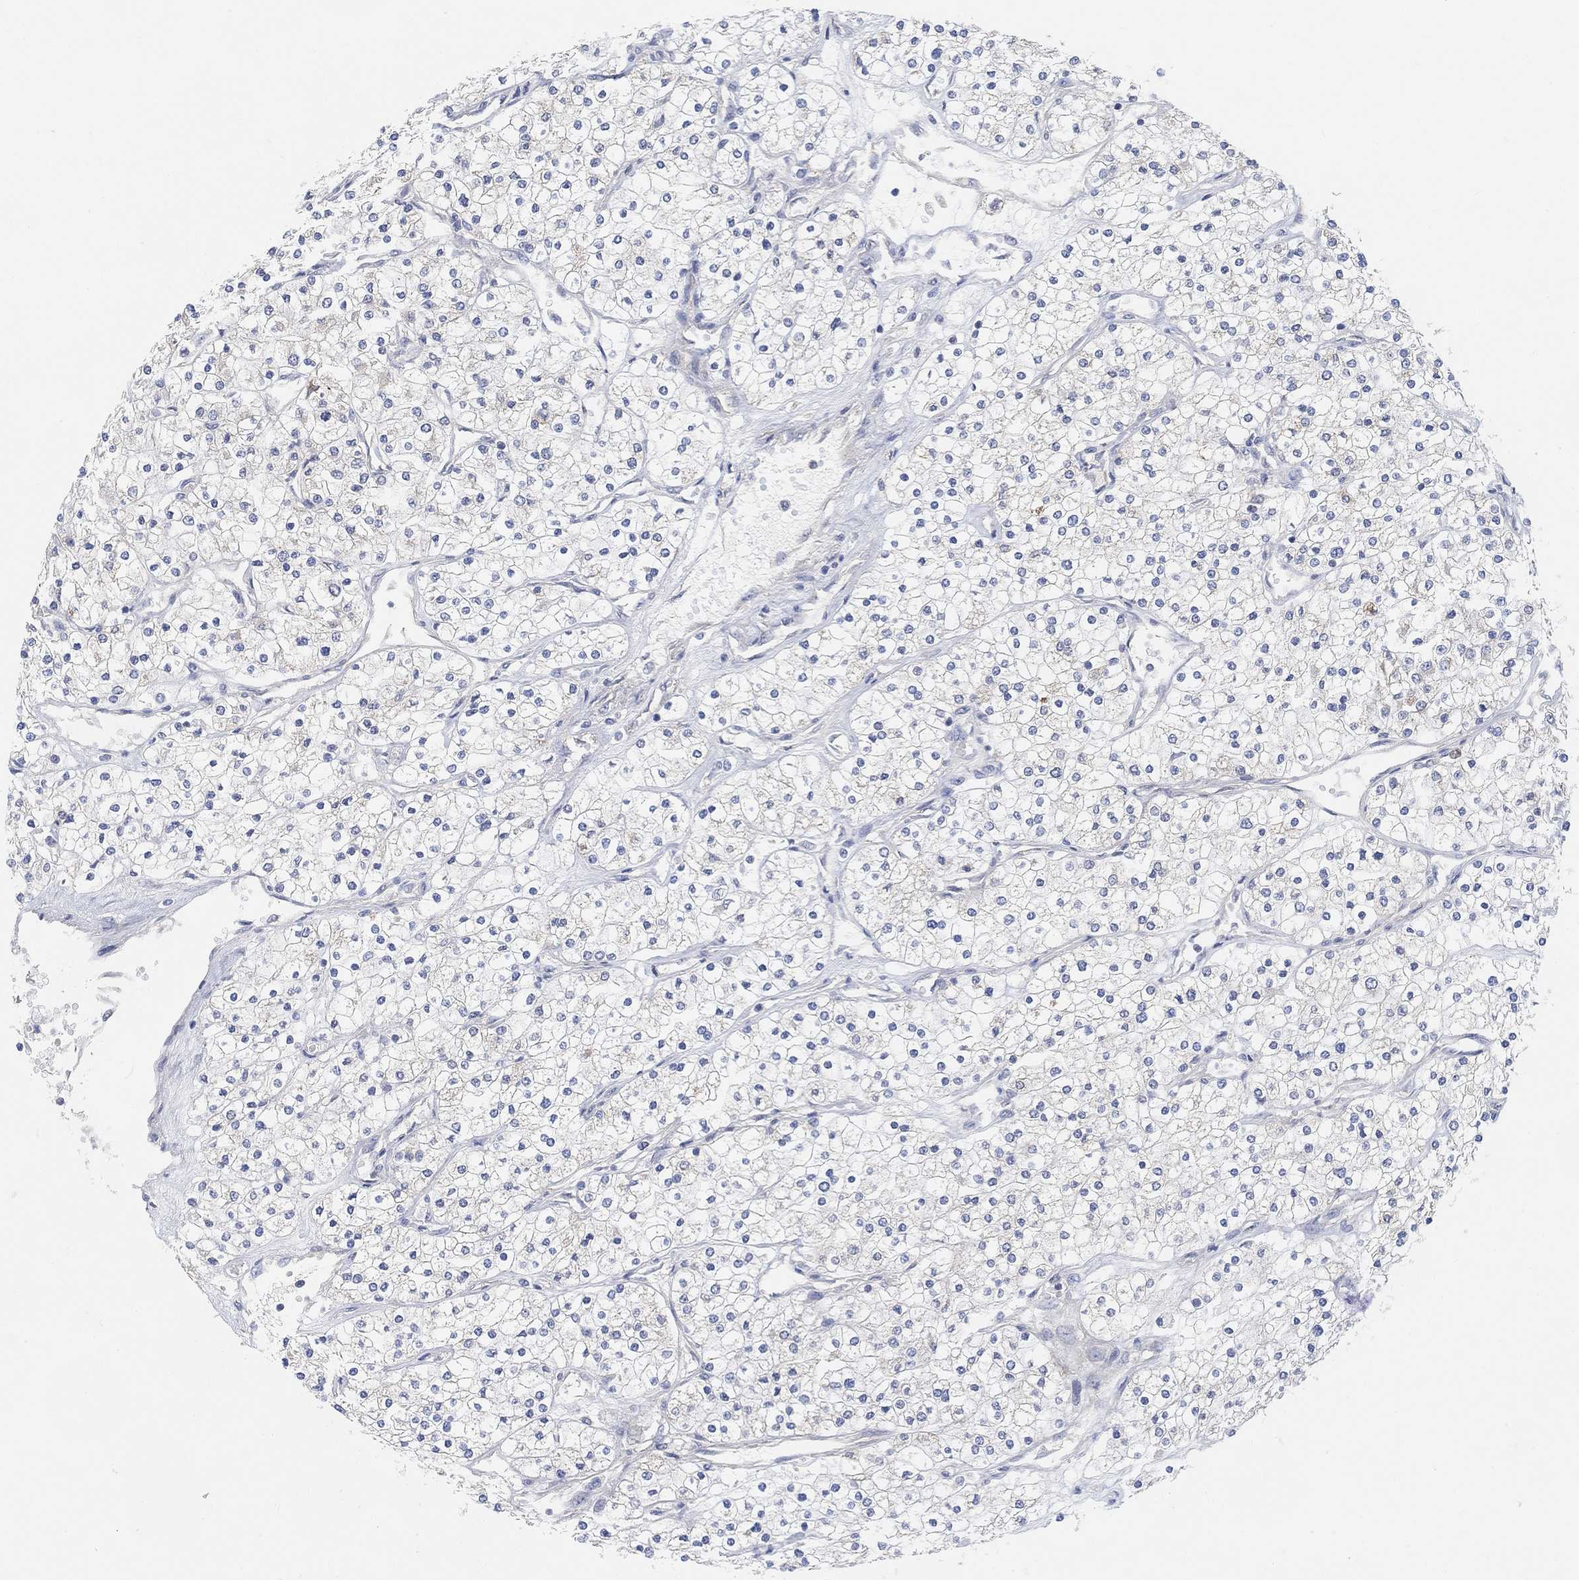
{"staining": {"intensity": "negative", "quantity": "none", "location": "none"}, "tissue": "renal cancer", "cell_type": "Tumor cells", "image_type": "cancer", "snomed": [{"axis": "morphology", "description": "Adenocarcinoma, NOS"}, {"axis": "topography", "description": "Kidney"}], "caption": "Immunohistochemical staining of human renal cancer reveals no significant expression in tumor cells.", "gene": "HCRTR1", "patient": {"sex": "male", "age": 80}}